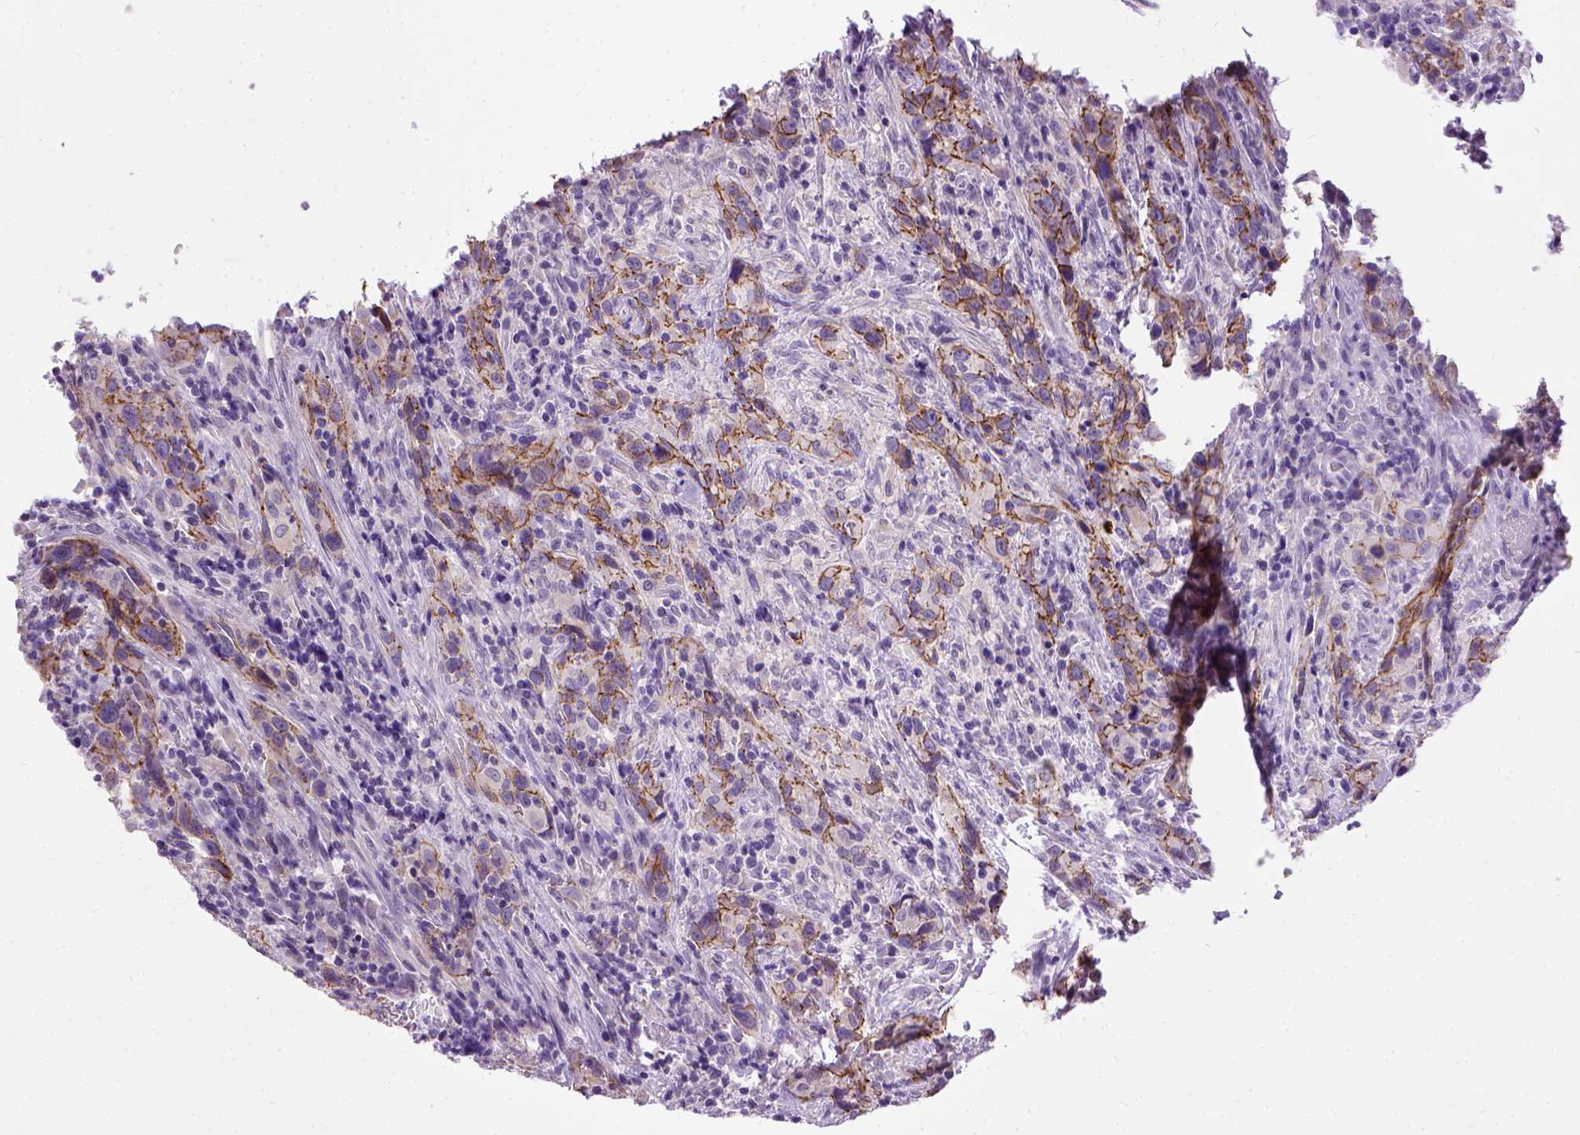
{"staining": {"intensity": "moderate", "quantity": "25%-75%", "location": "cytoplasmic/membranous"}, "tissue": "urothelial cancer", "cell_type": "Tumor cells", "image_type": "cancer", "snomed": [{"axis": "morphology", "description": "Urothelial carcinoma, NOS"}, {"axis": "morphology", "description": "Urothelial carcinoma, High grade"}, {"axis": "topography", "description": "Urinary bladder"}], "caption": "Human urothelial cancer stained for a protein (brown) reveals moderate cytoplasmic/membranous positive positivity in approximately 25%-75% of tumor cells.", "gene": "CDH1", "patient": {"sex": "female", "age": 64}}